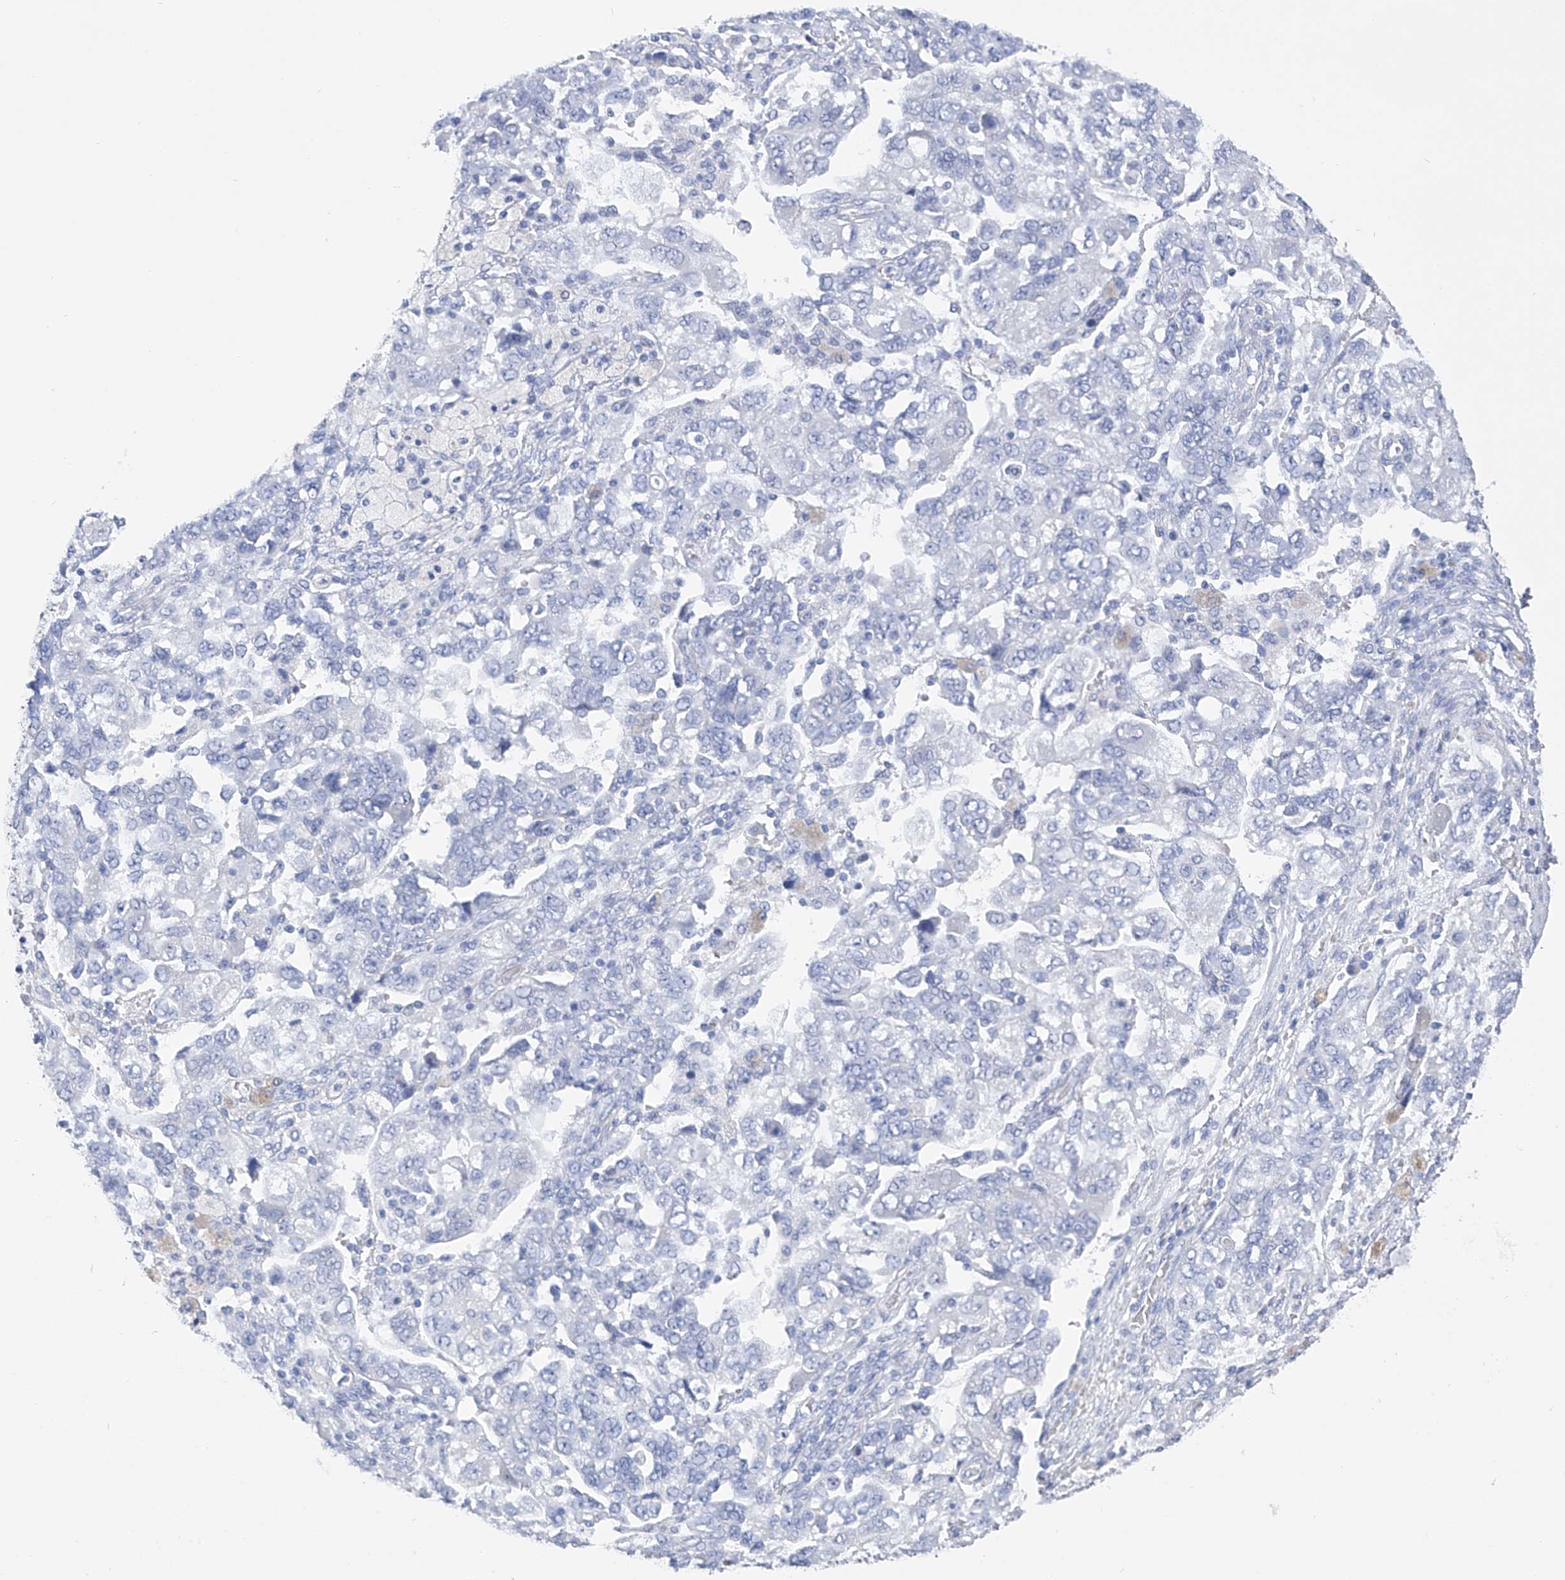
{"staining": {"intensity": "negative", "quantity": "none", "location": "none"}, "tissue": "ovarian cancer", "cell_type": "Tumor cells", "image_type": "cancer", "snomed": [{"axis": "morphology", "description": "Carcinoma, NOS"}, {"axis": "morphology", "description": "Cystadenocarcinoma, serous, NOS"}, {"axis": "topography", "description": "Ovary"}], "caption": "Ovarian cancer (carcinoma) stained for a protein using immunohistochemistry (IHC) displays no positivity tumor cells.", "gene": "ADRA1A", "patient": {"sex": "female", "age": 69}}